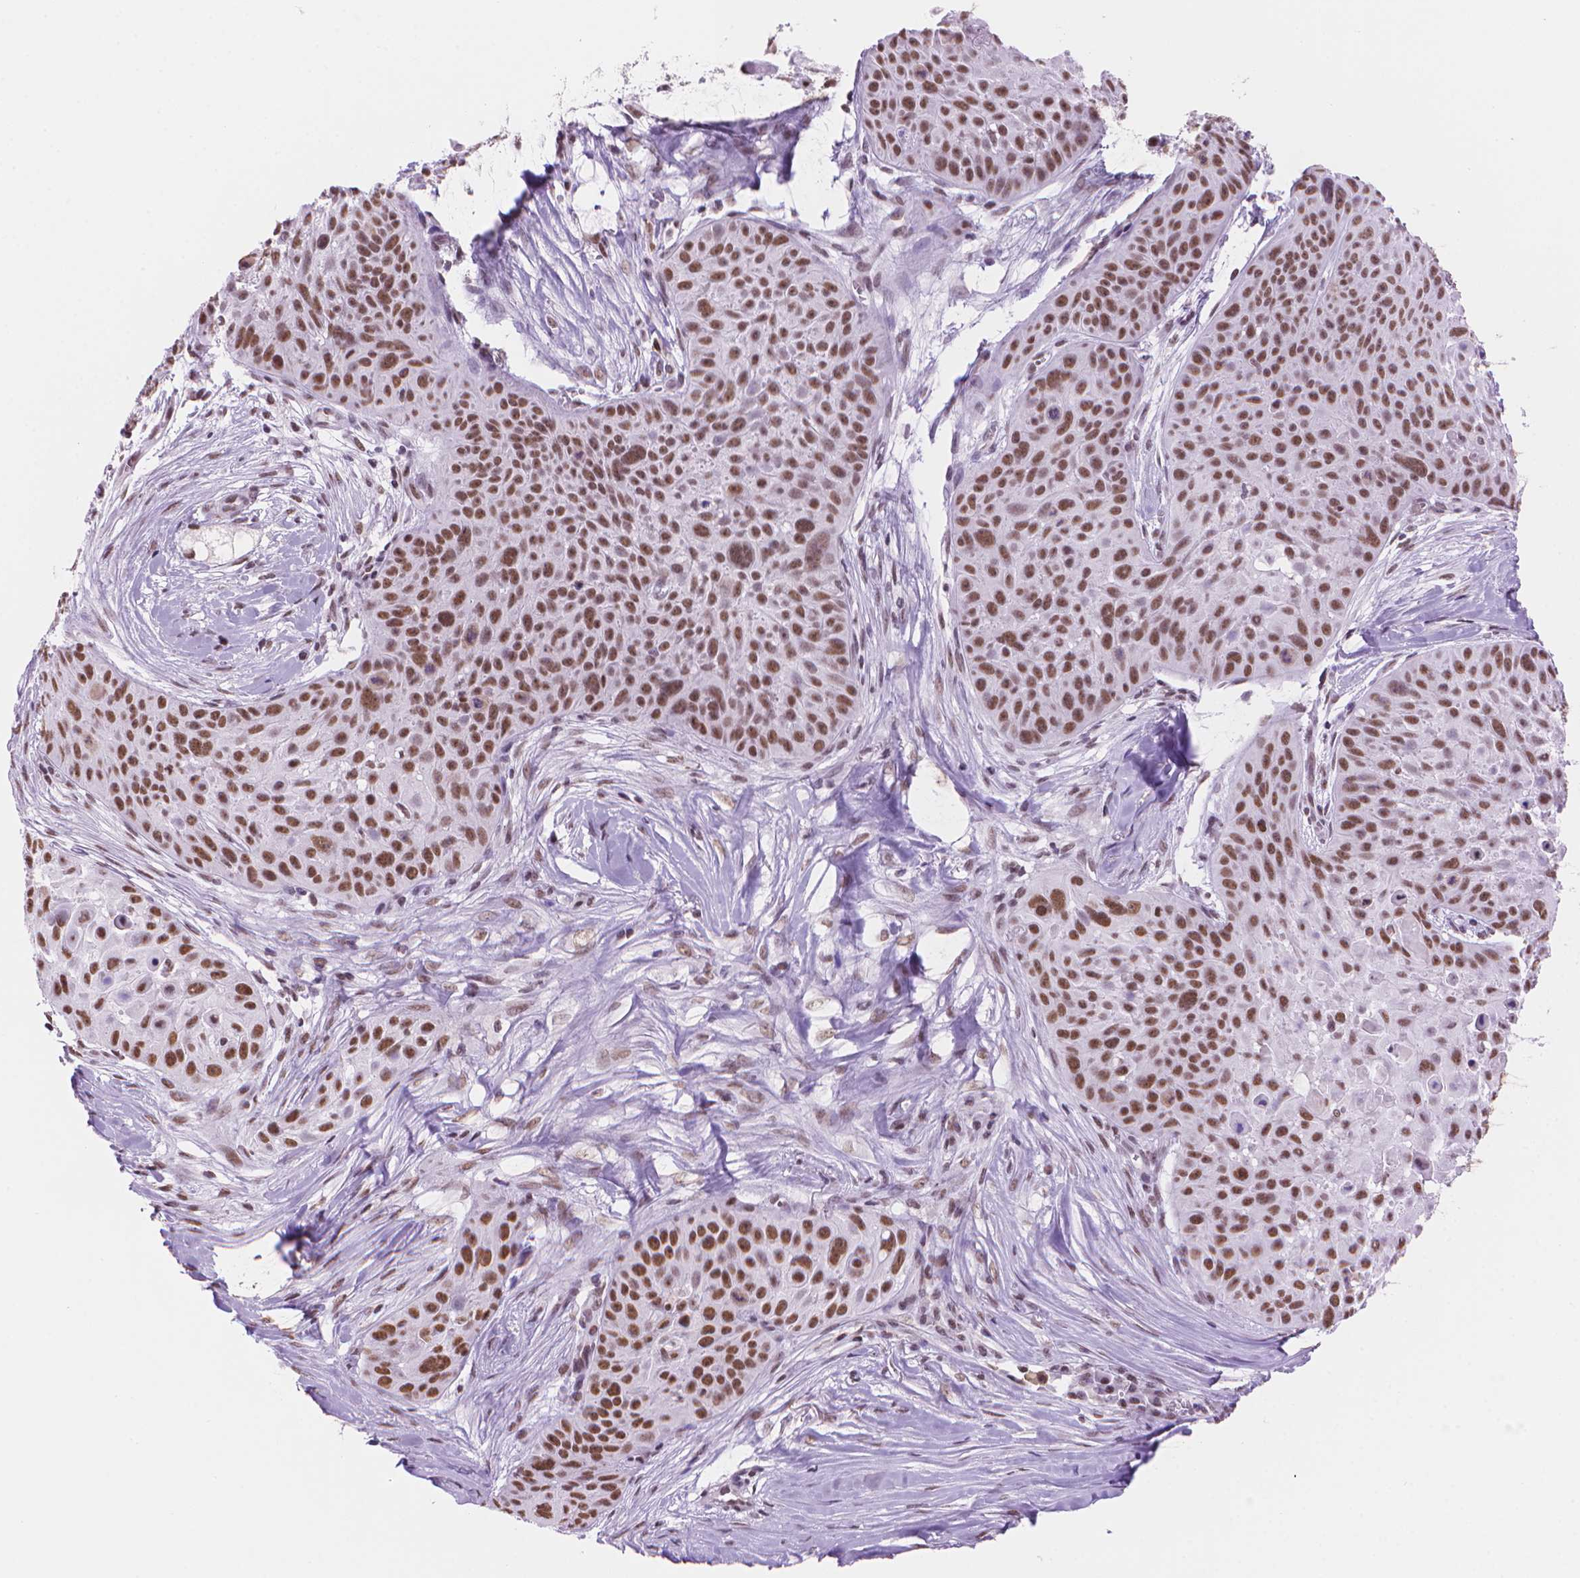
{"staining": {"intensity": "moderate", "quantity": ">75%", "location": "nuclear"}, "tissue": "skin cancer", "cell_type": "Tumor cells", "image_type": "cancer", "snomed": [{"axis": "morphology", "description": "Squamous cell carcinoma, NOS"}, {"axis": "topography", "description": "Skin"}, {"axis": "topography", "description": "Anal"}], "caption": "Immunohistochemistry (IHC) of skin cancer (squamous cell carcinoma) reveals medium levels of moderate nuclear positivity in about >75% of tumor cells.", "gene": "RPA4", "patient": {"sex": "female", "age": 75}}